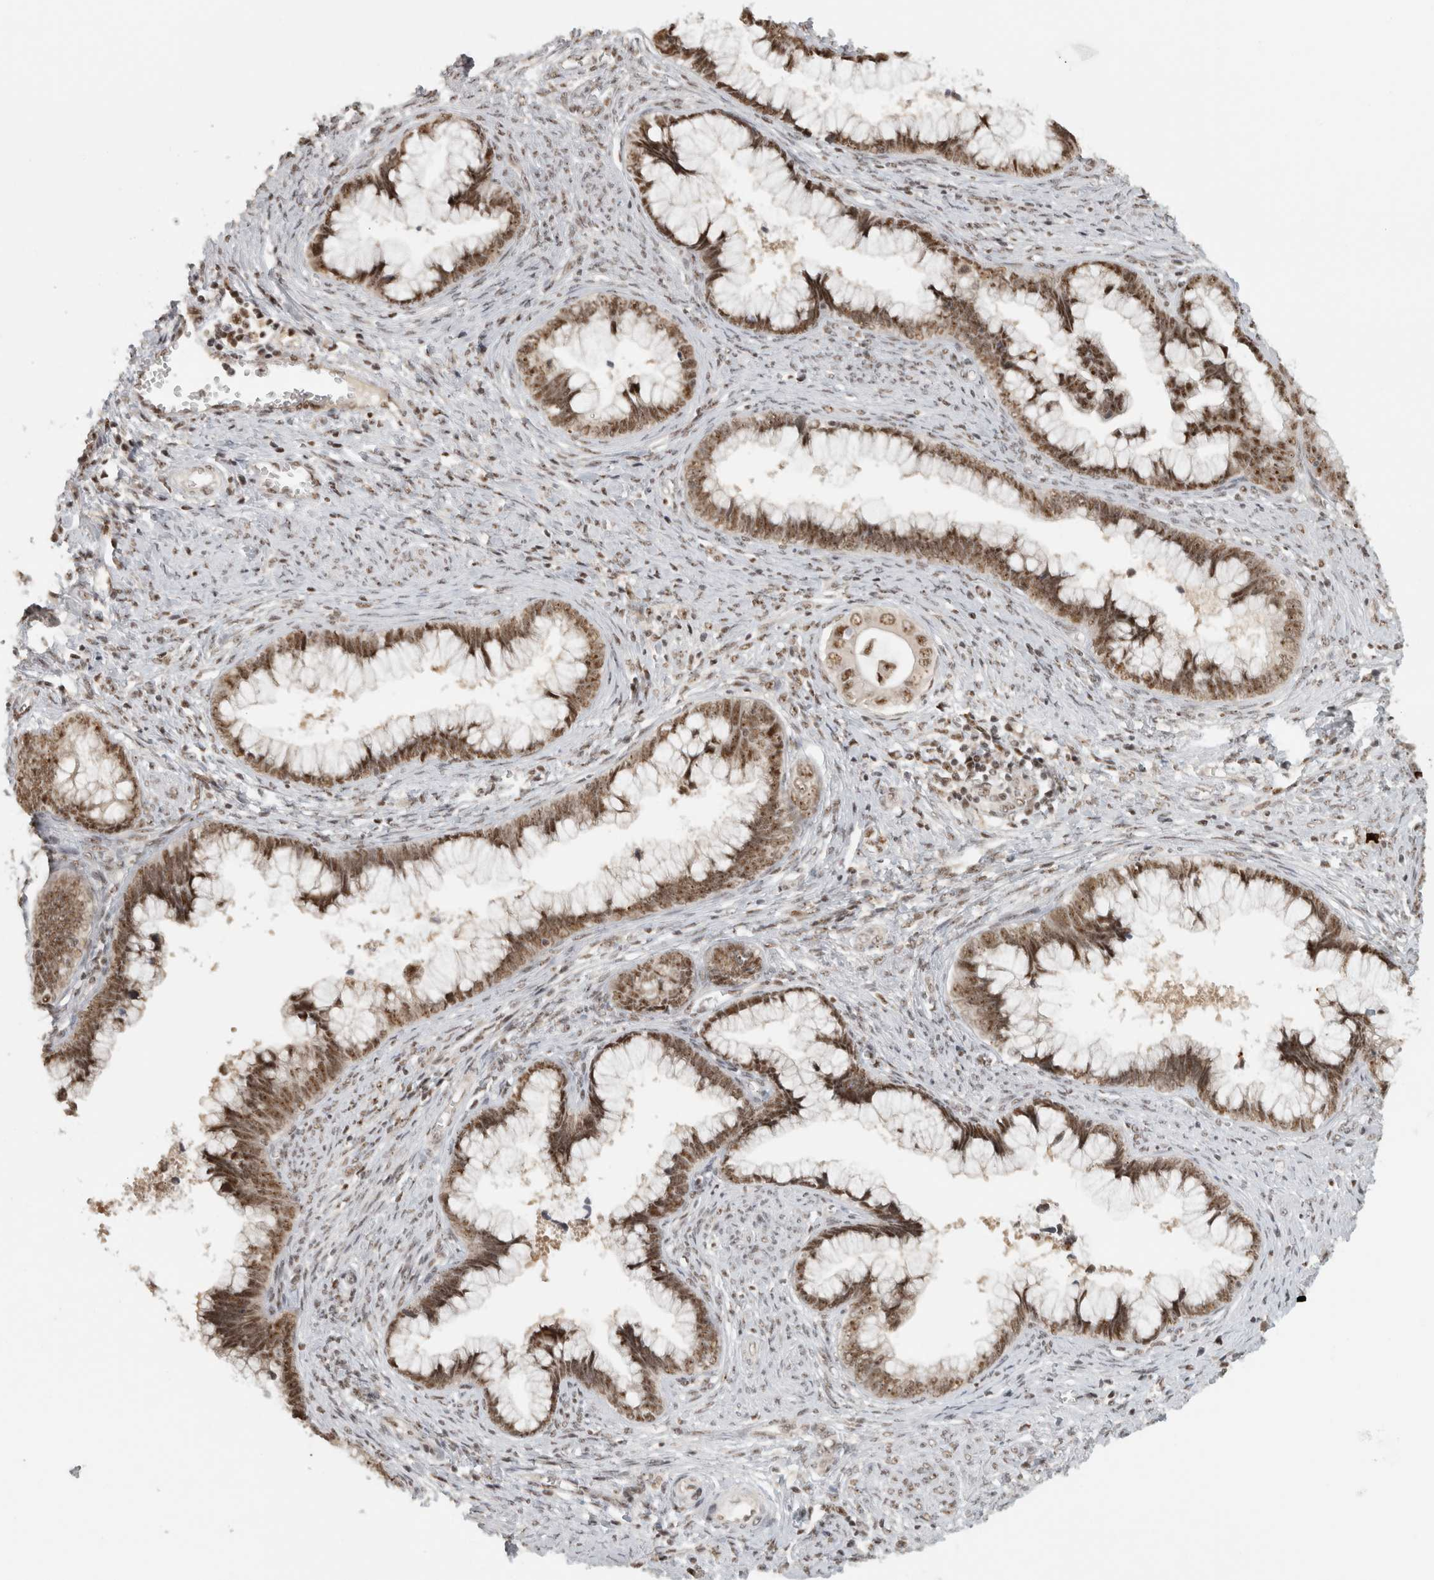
{"staining": {"intensity": "moderate", "quantity": ">75%", "location": "nuclear"}, "tissue": "cervical cancer", "cell_type": "Tumor cells", "image_type": "cancer", "snomed": [{"axis": "morphology", "description": "Adenocarcinoma, NOS"}, {"axis": "topography", "description": "Cervix"}], "caption": "Adenocarcinoma (cervical) was stained to show a protein in brown. There is medium levels of moderate nuclear expression in approximately >75% of tumor cells.", "gene": "EBNA1BP2", "patient": {"sex": "female", "age": 44}}